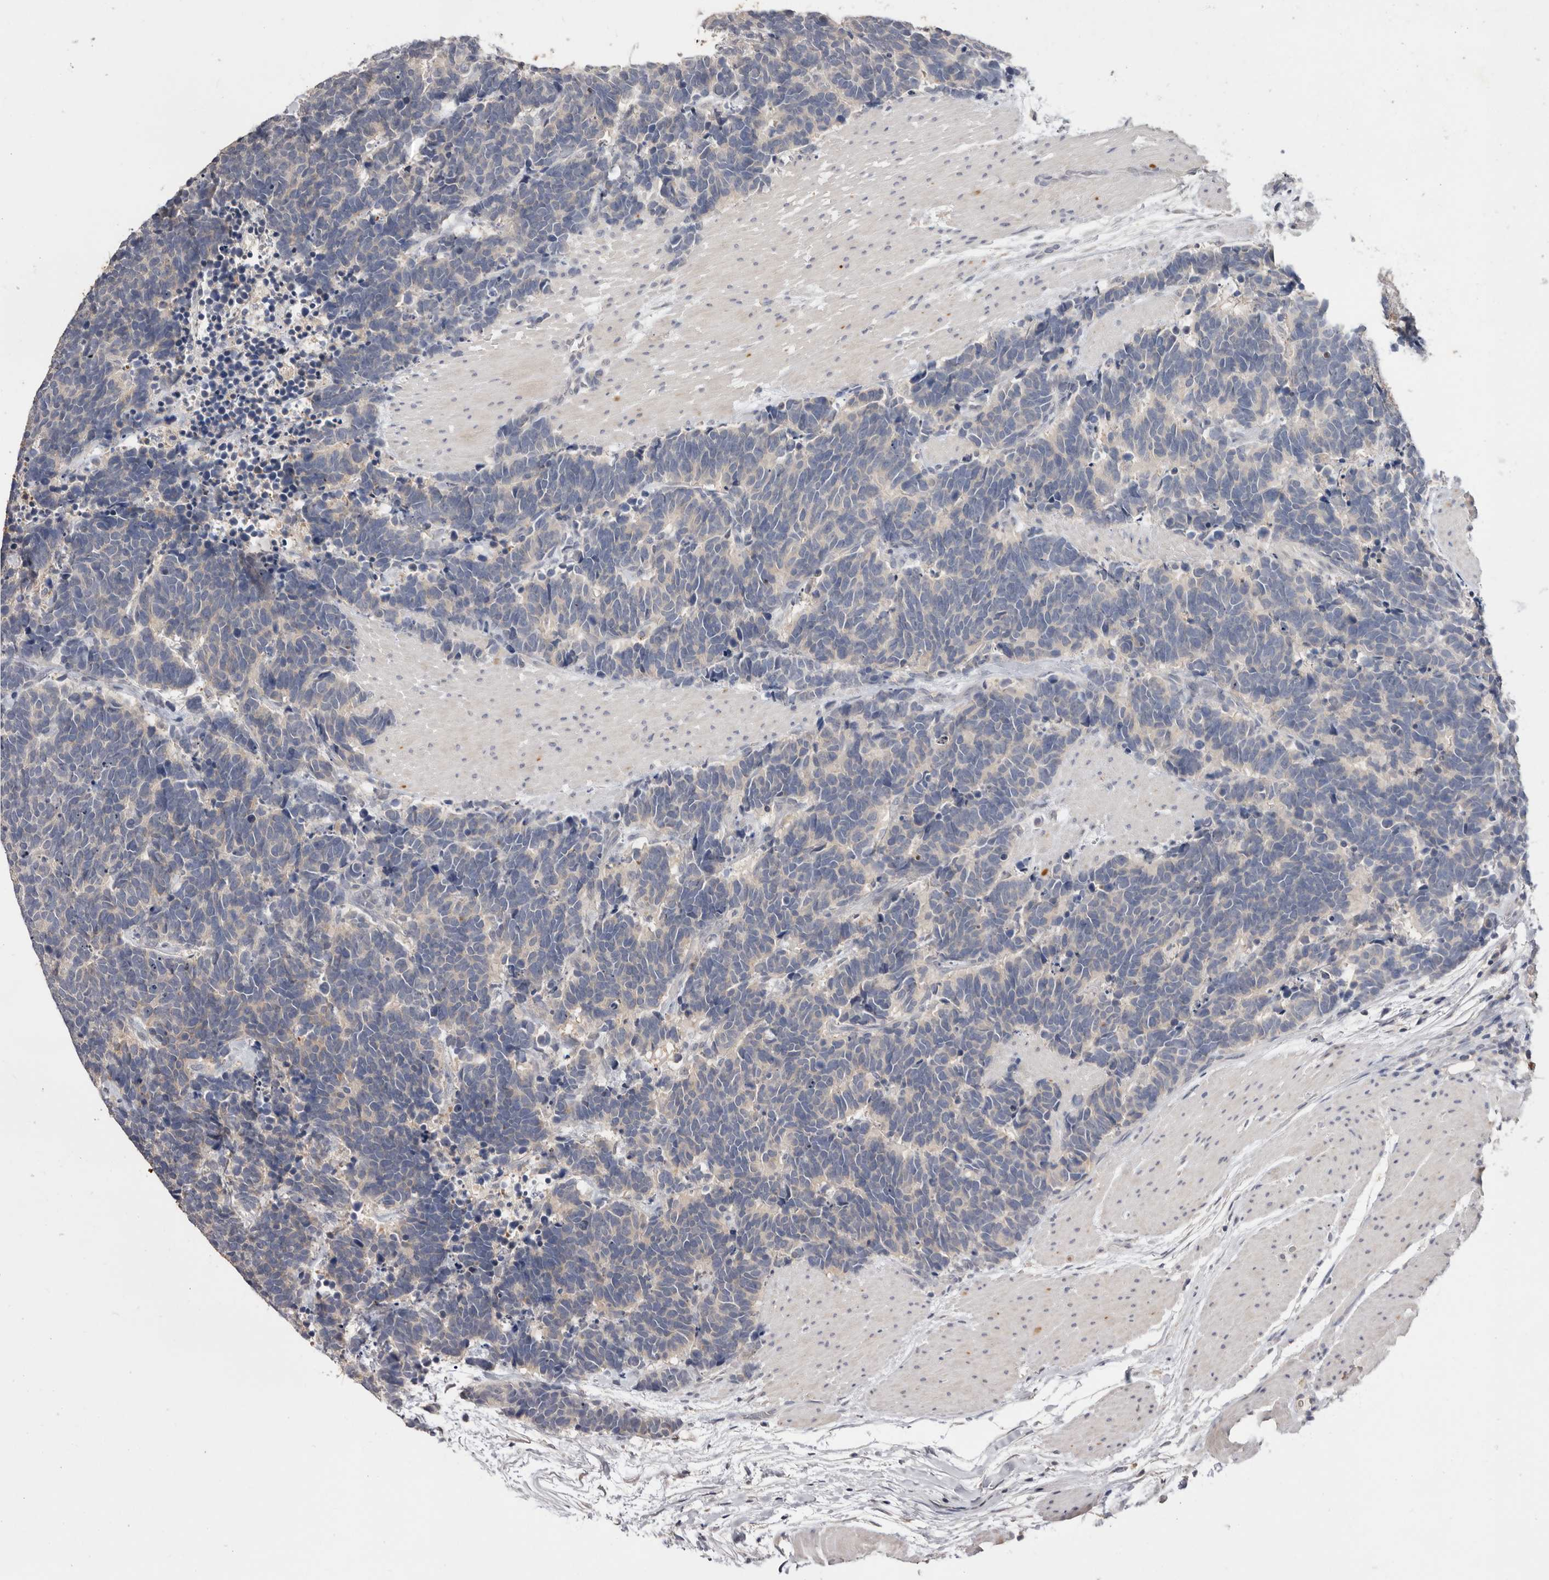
{"staining": {"intensity": "negative", "quantity": "none", "location": "none"}, "tissue": "carcinoid", "cell_type": "Tumor cells", "image_type": "cancer", "snomed": [{"axis": "morphology", "description": "Carcinoma, NOS"}, {"axis": "morphology", "description": "Carcinoid, malignant, NOS"}, {"axis": "topography", "description": "Urinary bladder"}], "caption": "This is an IHC image of human malignant carcinoid. There is no expression in tumor cells.", "gene": "DOP1A", "patient": {"sex": "male", "age": 57}}